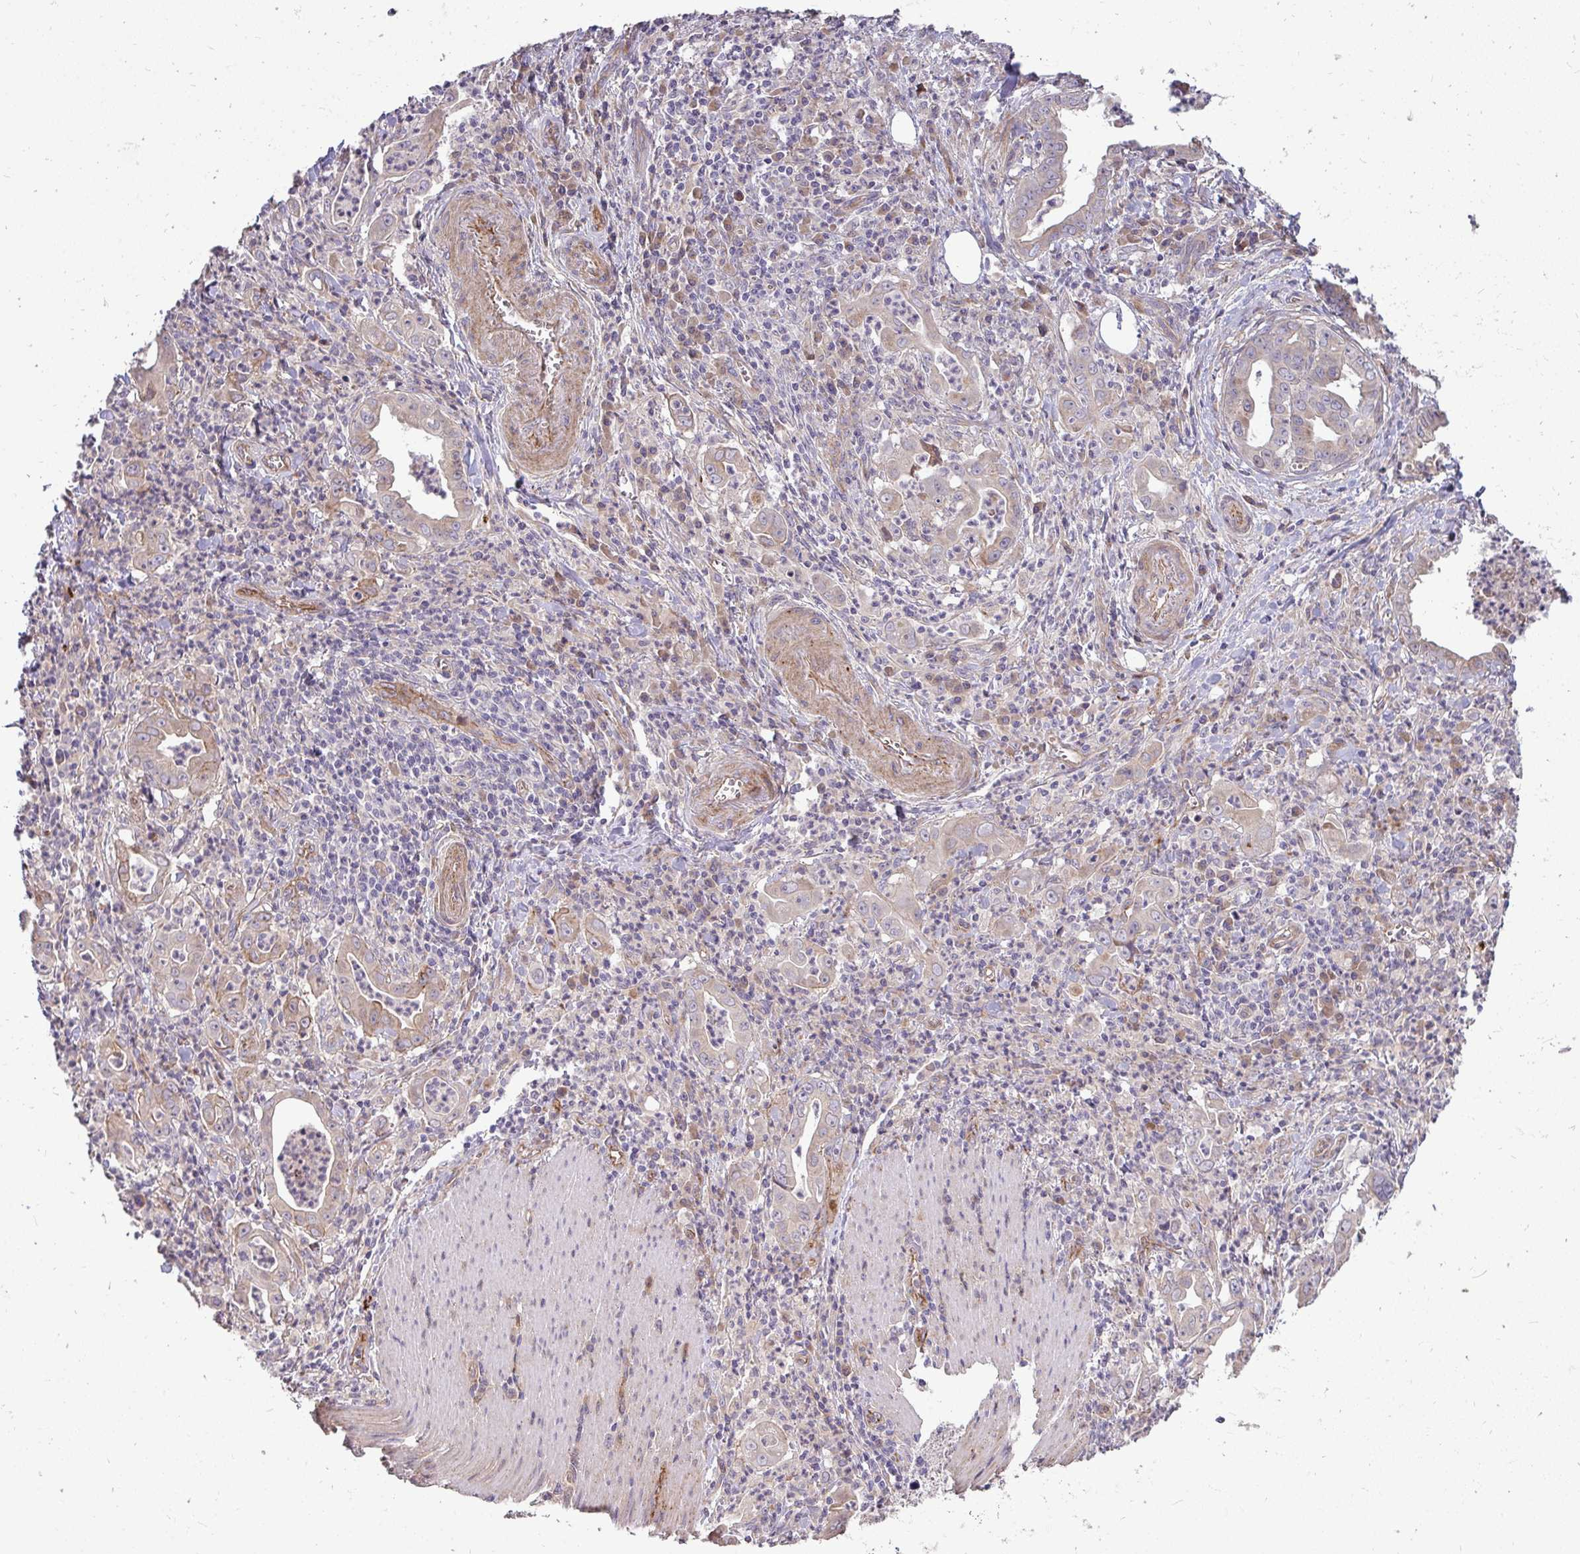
{"staining": {"intensity": "weak", "quantity": "<25%", "location": "cytoplasmic/membranous"}, "tissue": "stomach cancer", "cell_type": "Tumor cells", "image_type": "cancer", "snomed": [{"axis": "morphology", "description": "Adenocarcinoma, NOS"}, {"axis": "topography", "description": "Stomach, upper"}], "caption": "Protein analysis of stomach cancer reveals no significant staining in tumor cells.", "gene": "SH2D1B", "patient": {"sex": "female", "age": 79}}